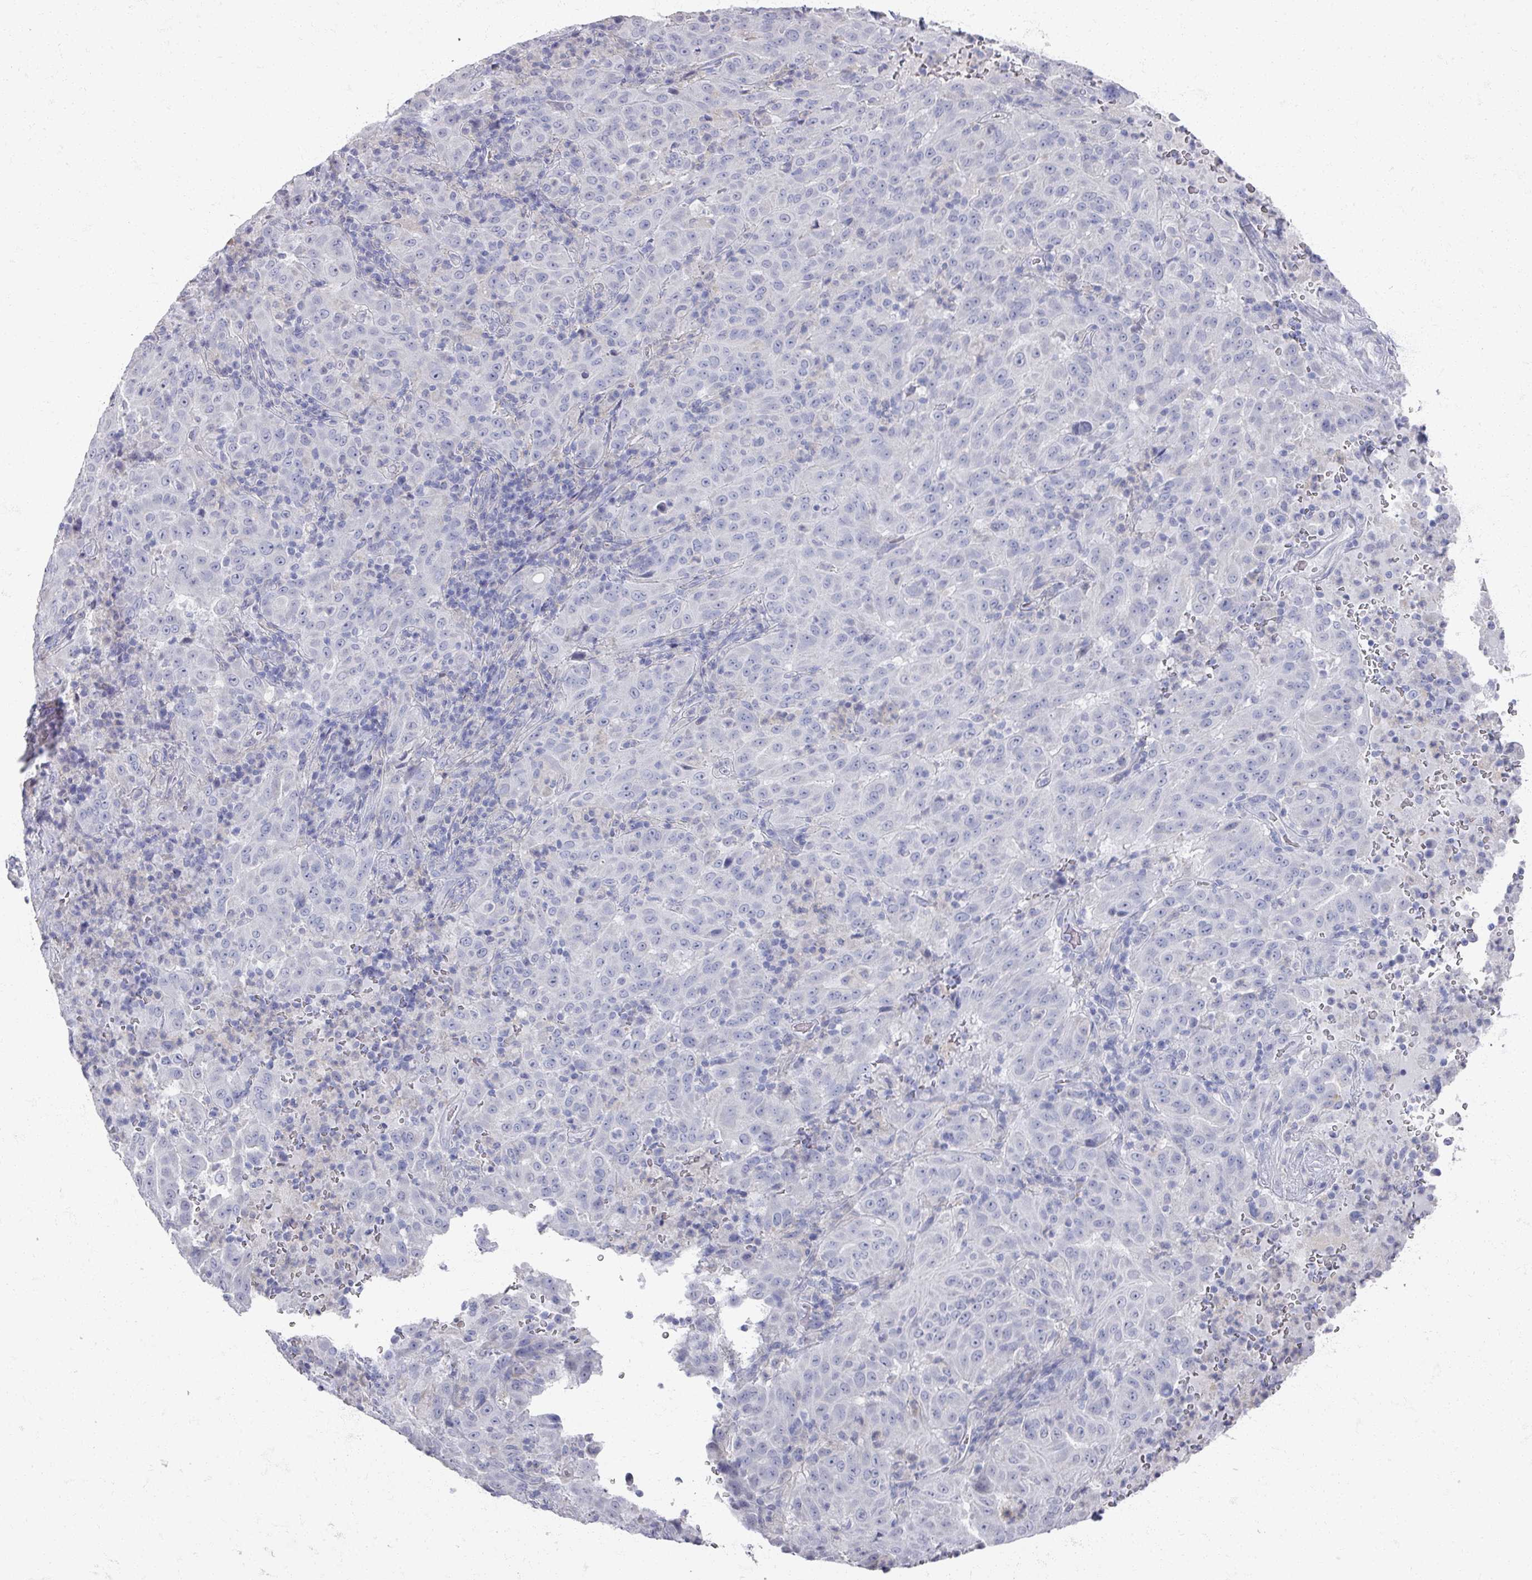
{"staining": {"intensity": "negative", "quantity": "none", "location": "none"}, "tissue": "pancreatic cancer", "cell_type": "Tumor cells", "image_type": "cancer", "snomed": [{"axis": "morphology", "description": "Adenocarcinoma, NOS"}, {"axis": "topography", "description": "Pancreas"}], "caption": "High magnification brightfield microscopy of adenocarcinoma (pancreatic) stained with DAB (brown) and counterstained with hematoxylin (blue): tumor cells show no significant staining.", "gene": "OMG", "patient": {"sex": "male", "age": 63}}